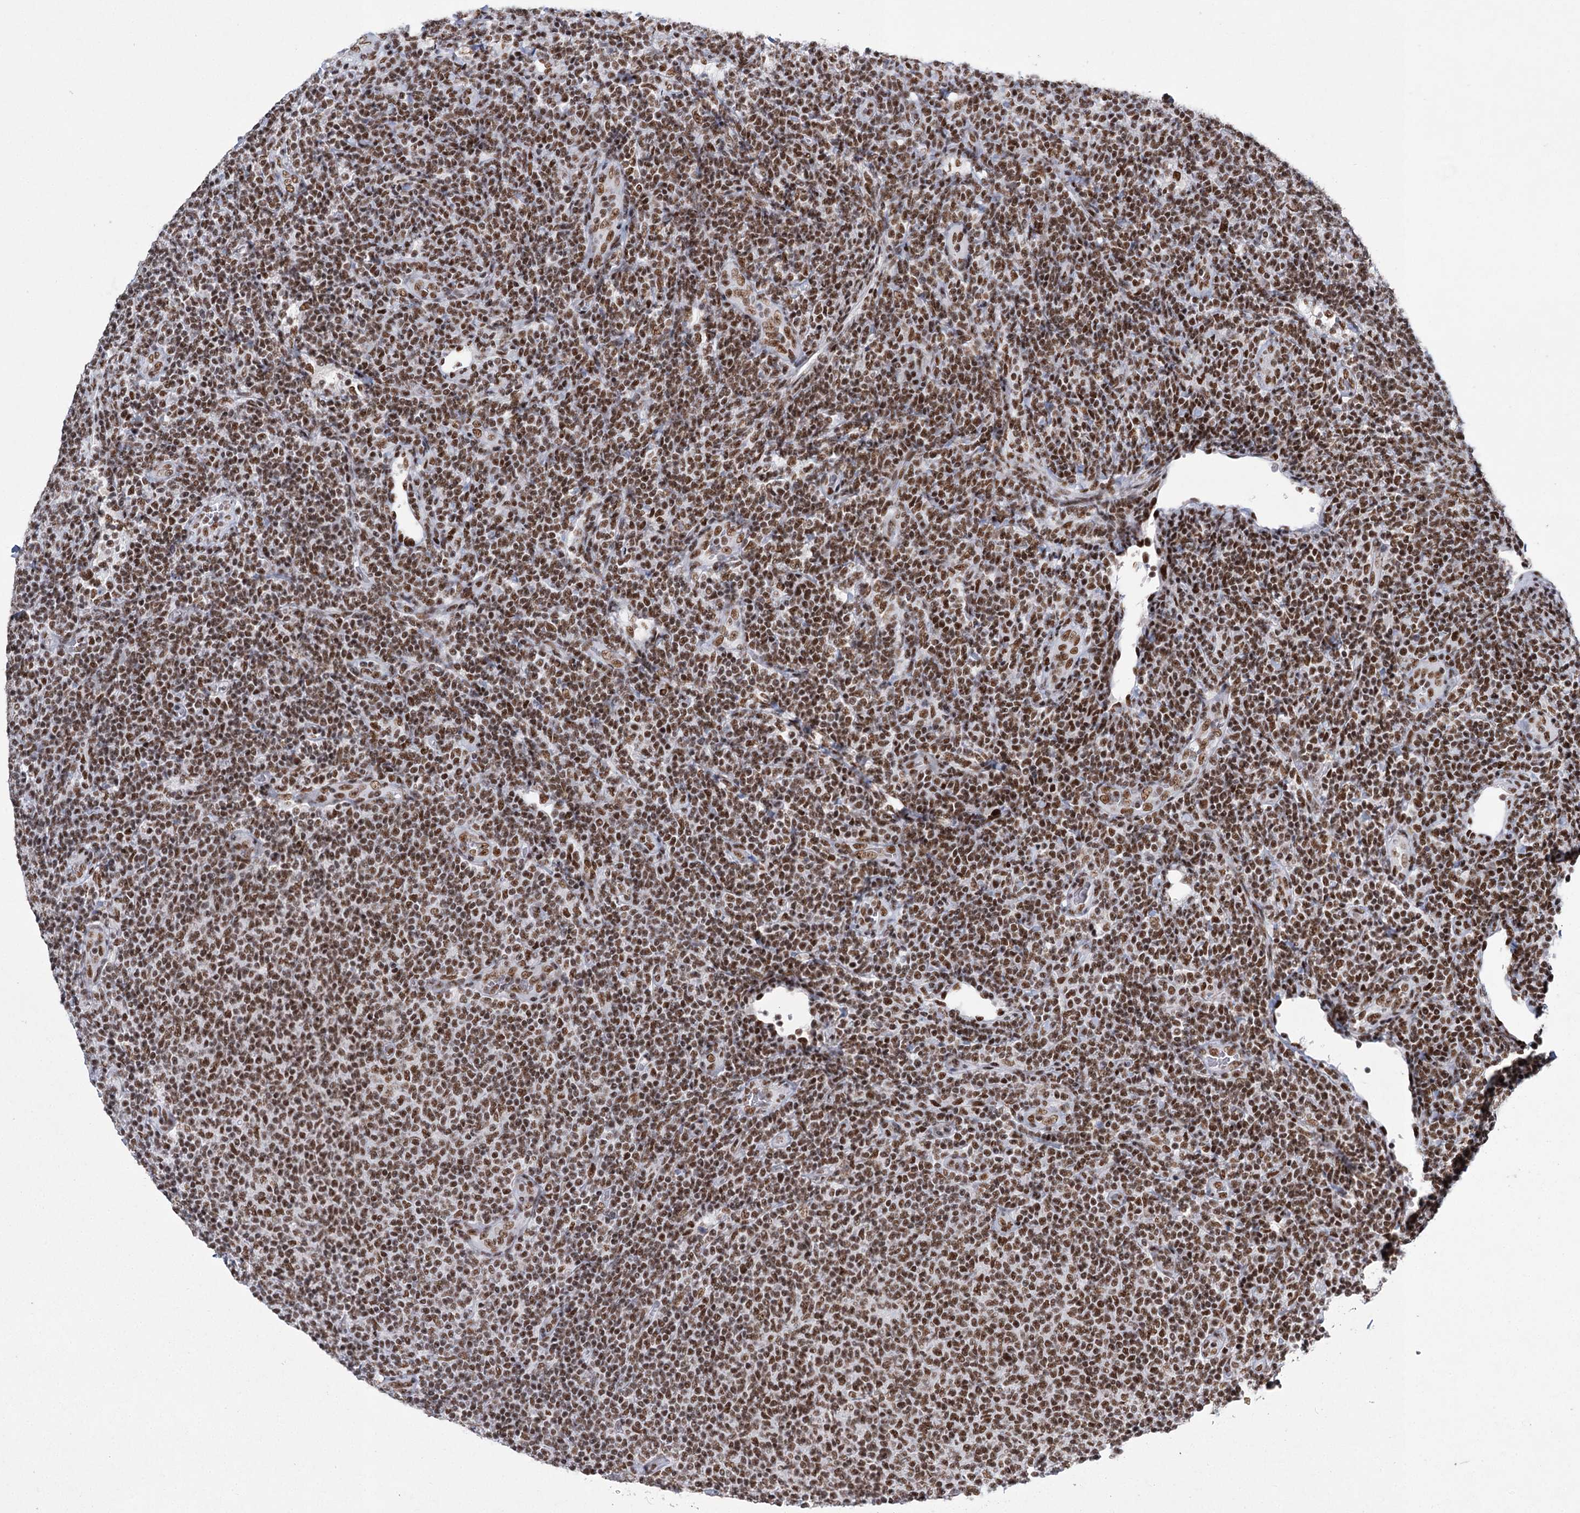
{"staining": {"intensity": "moderate", "quantity": ">75%", "location": "nuclear"}, "tissue": "lymphoma", "cell_type": "Tumor cells", "image_type": "cancer", "snomed": [{"axis": "morphology", "description": "Malignant lymphoma, non-Hodgkin's type, Low grade"}, {"axis": "topography", "description": "Lymph node"}], "caption": "Immunohistochemistry image of human malignant lymphoma, non-Hodgkin's type (low-grade) stained for a protein (brown), which exhibits medium levels of moderate nuclear positivity in approximately >75% of tumor cells.", "gene": "SCAF8", "patient": {"sex": "male", "age": 66}}